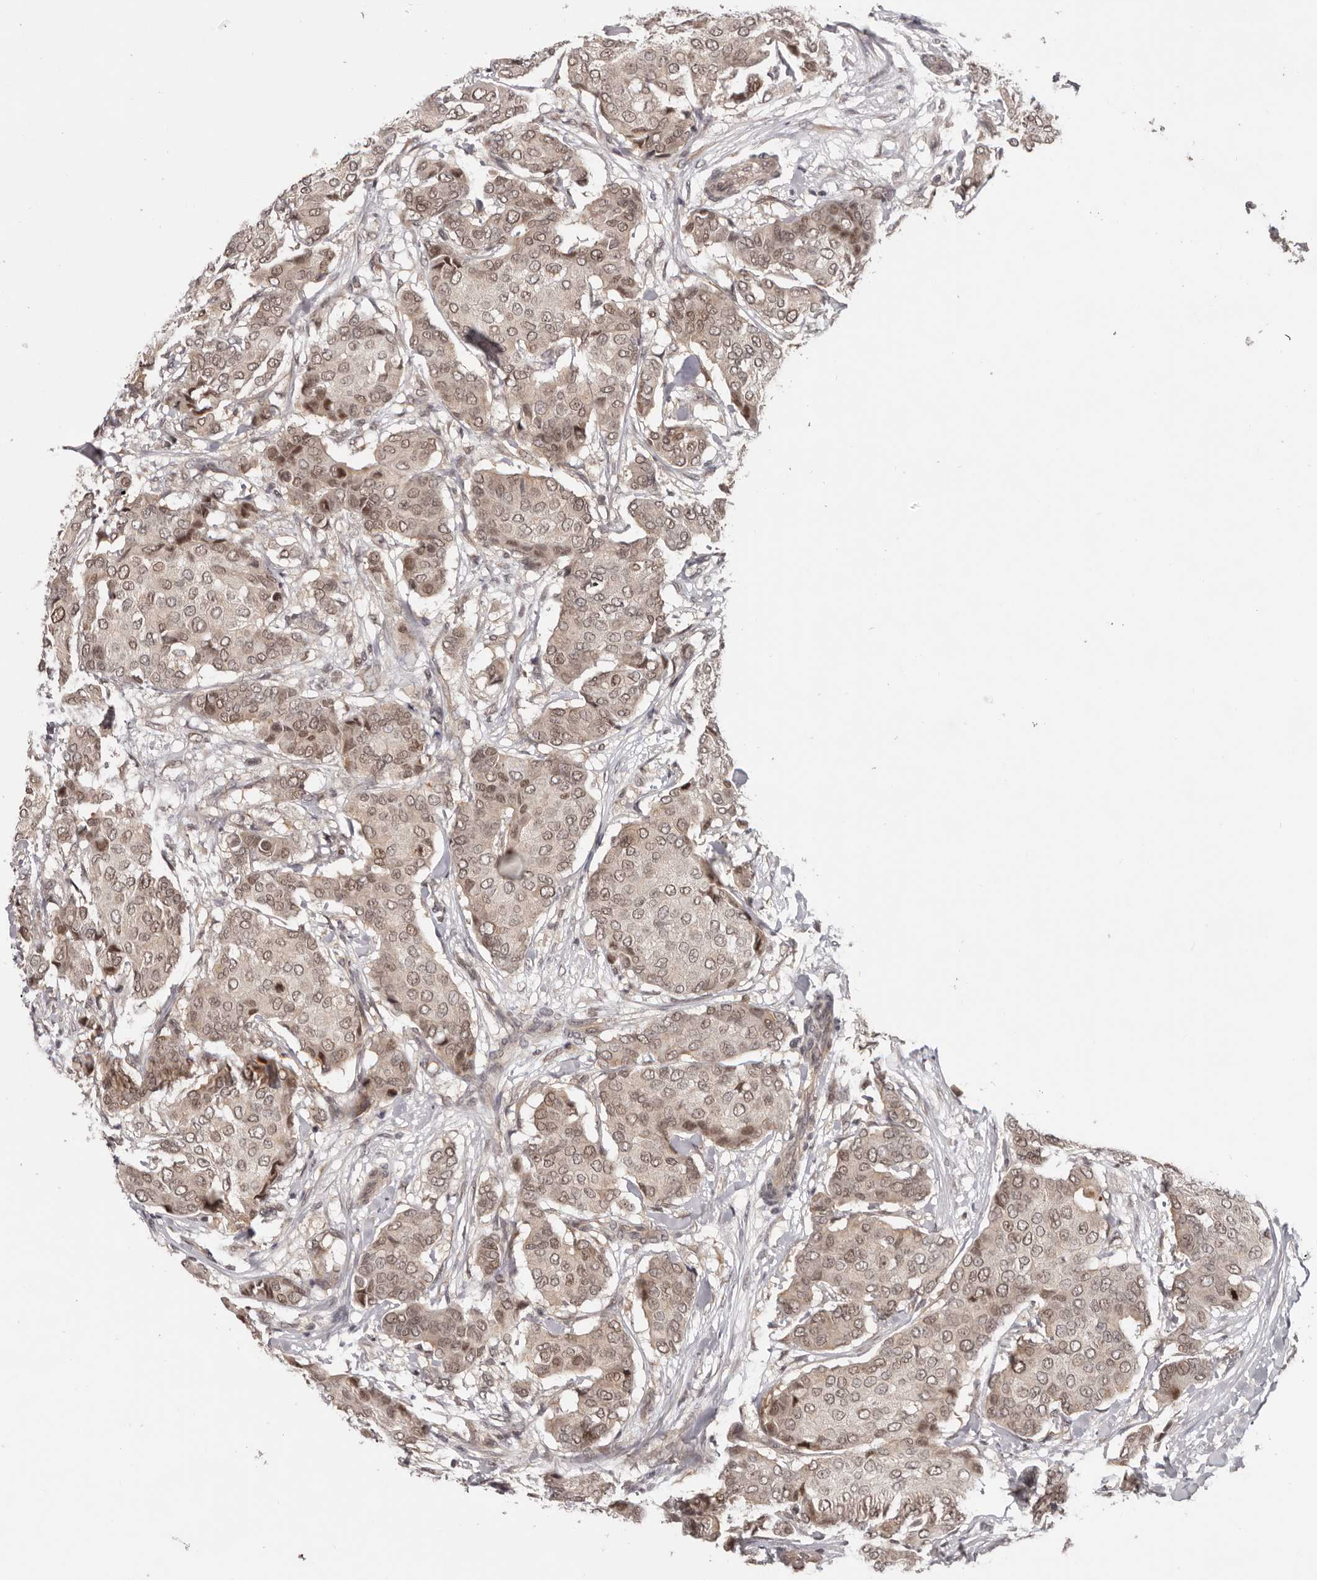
{"staining": {"intensity": "moderate", "quantity": ">75%", "location": "nuclear"}, "tissue": "breast cancer", "cell_type": "Tumor cells", "image_type": "cancer", "snomed": [{"axis": "morphology", "description": "Duct carcinoma"}, {"axis": "topography", "description": "Breast"}], "caption": "Approximately >75% of tumor cells in human breast cancer (invasive ductal carcinoma) display moderate nuclear protein expression as visualized by brown immunohistochemical staining.", "gene": "TBX5", "patient": {"sex": "female", "age": 75}}